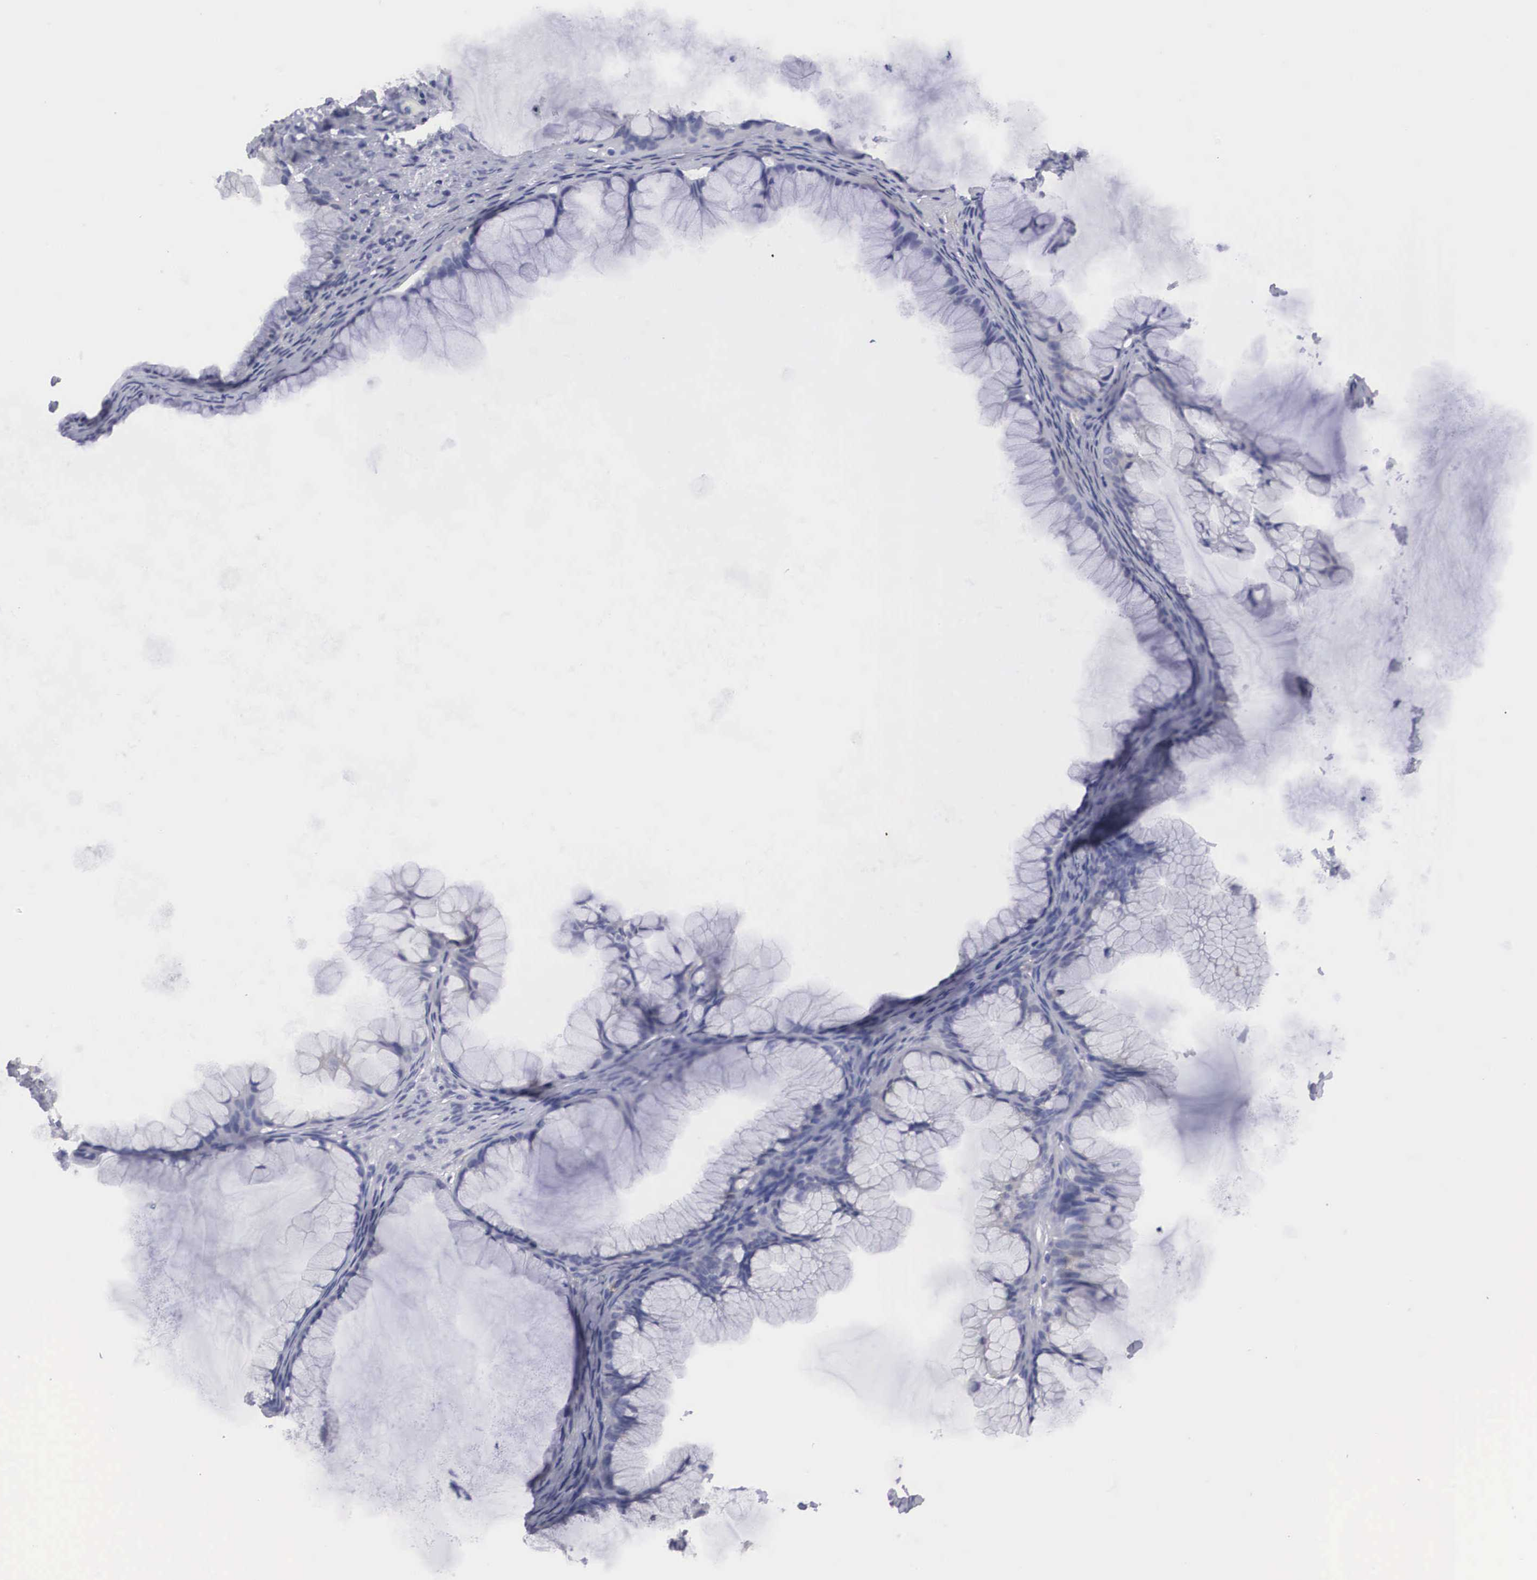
{"staining": {"intensity": "negative", "quantity": "none", "location": "none"}, "tissue": "ovarian cancer", "cell_type": "Tumor cells", "image_type": "cancer", "snomed": [{"axis": "morphology", "description": "Cystadenocarcinoma, mucinous, NOS"}, {"axis": "topography", "description": "Ovary"}], "caption": "An image of human ovarian mucinous cystadenocarcinoma is negative for staining in tumor cells.", "gene": "ARMCX3", "patient": {"sex": "female", "age": 41}}